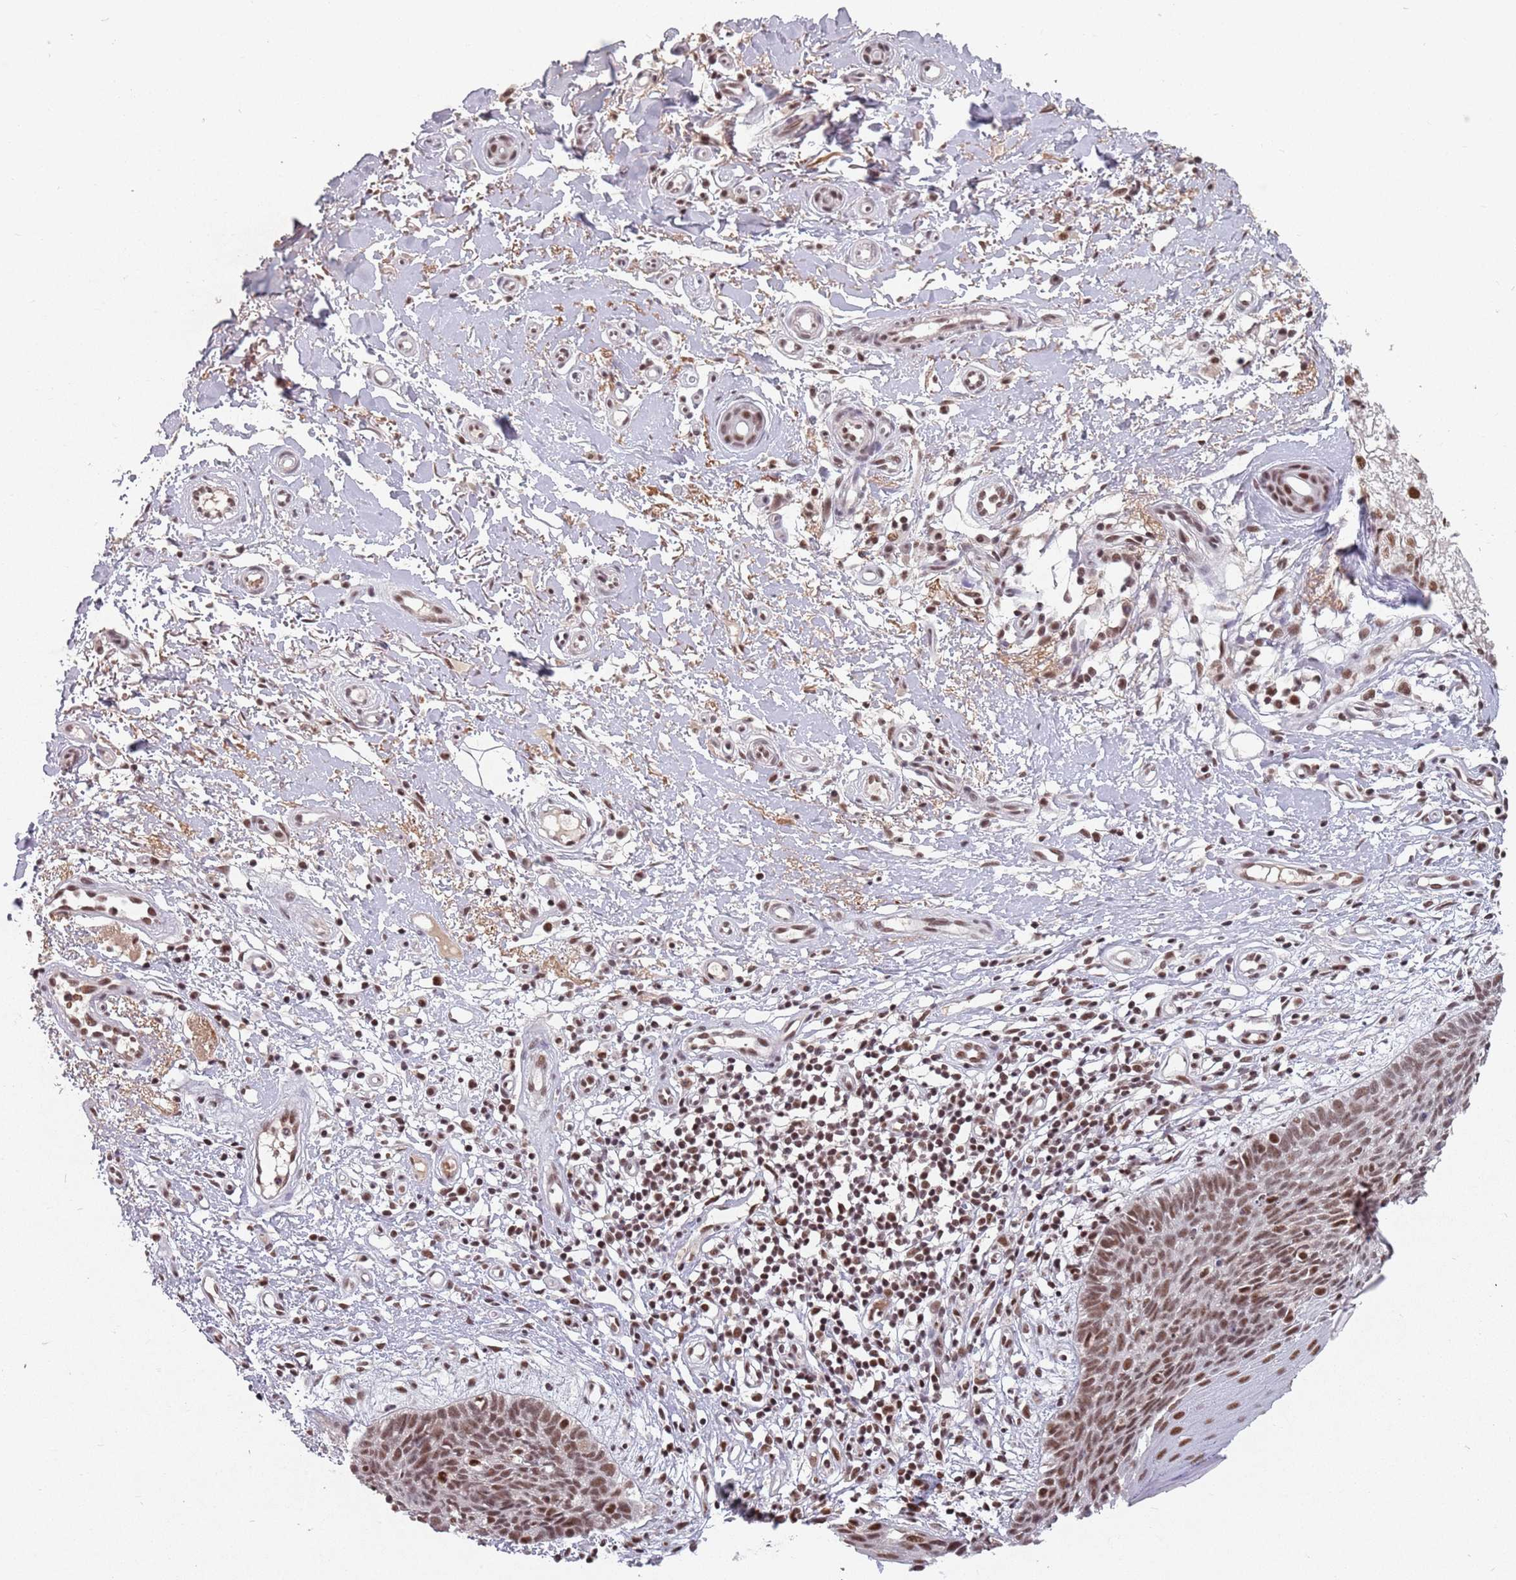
{"staining": {"intensity": "moderate", "quantity": ">75%", "location": "nuclear"}, "tissue": "skin cancer", "cell_type": "Tumor cells", "image_type": "cancer", "snomed": [{"axis": "morphology", "description": "Basal cell carcinoma"}, {"axis": "topography", "description": "Skin"}], "caption": "Skin cancer stained for a protein reveals moderate nuclear positivity in tumor cells.", "gene": "NCBP1", "patient": {"sex": "male", "age": 78}}